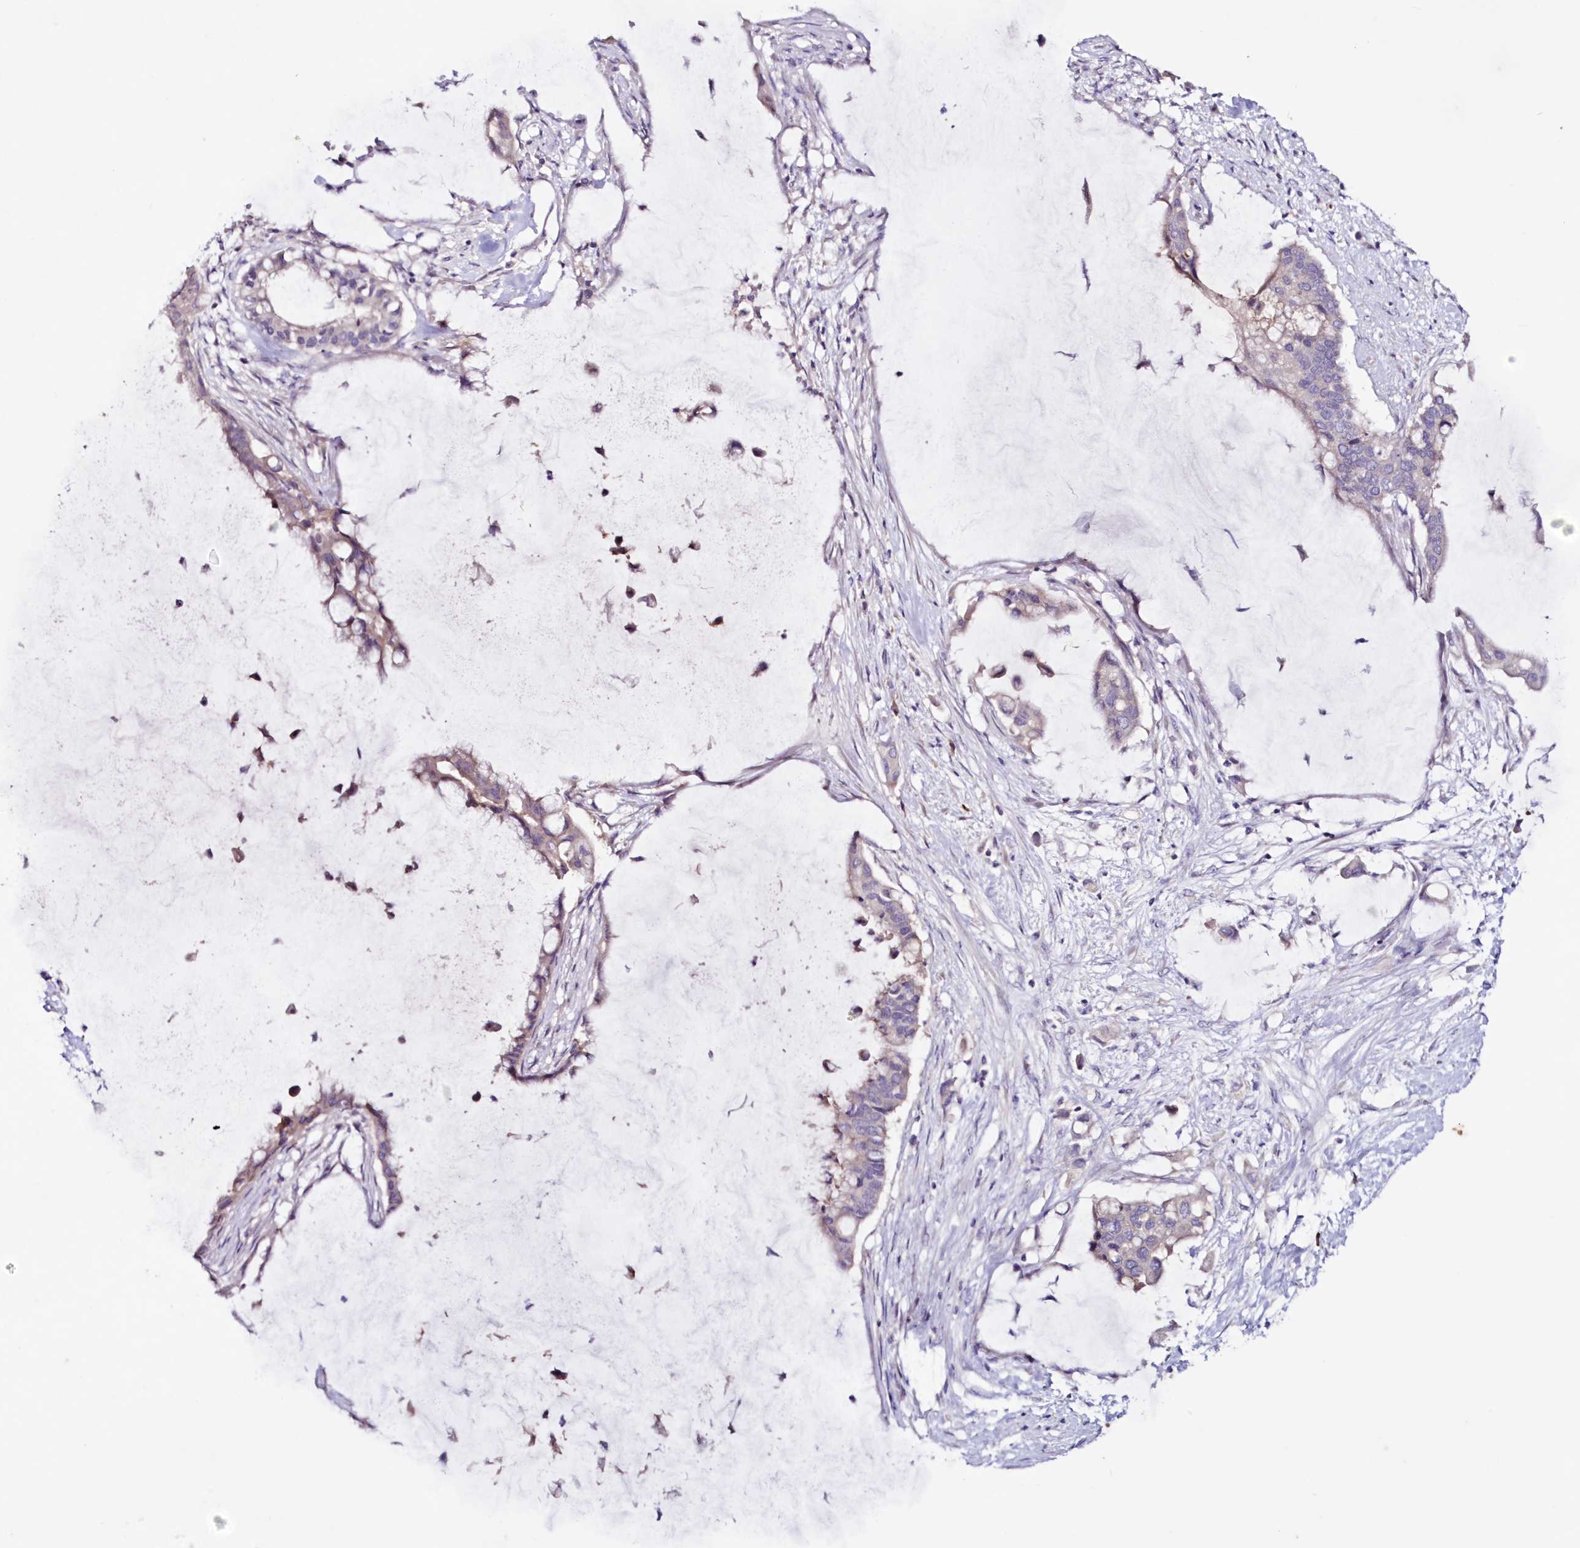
{"staining": {"intensity": "negative", "quantity": "none", "location": "none"}, "tissue": "pancreatic cancer", "cell_type": "Tumor cells", "image_type": "cancer", "snomed": [{"axis": "morphology", "description": "Adenocarcinoma, NOS"}, {"axis": "topography", "description": "Pancreas"}], "caption": "Image shows no protein expression in tumor cells of pancreatic cancer tissue.", "gene": "SNED1", "patient": {"sex": "male", "age": 41}}